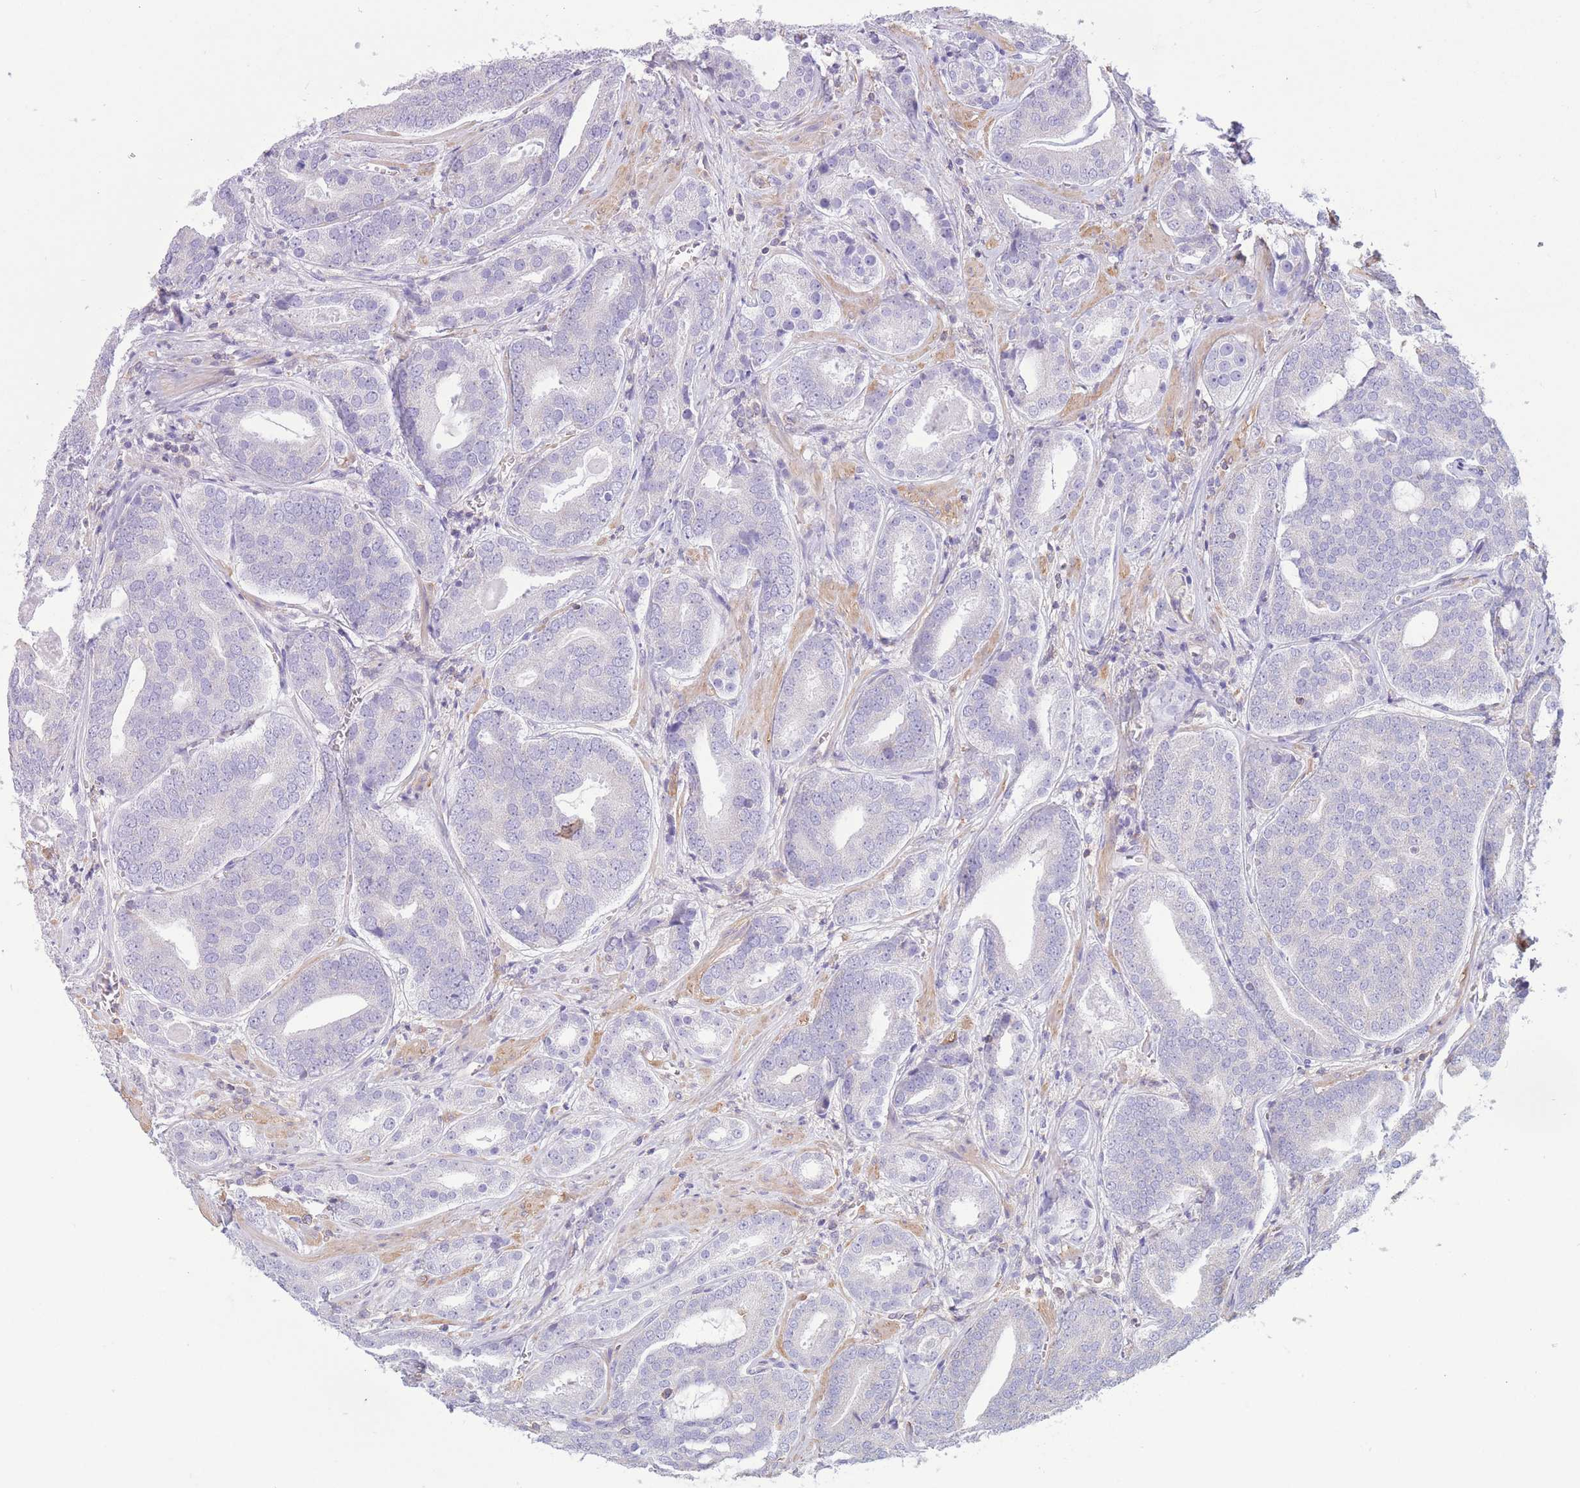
{"staining": {"intensity": "negative", "quantity": "none", "location": "none"}, "tissue": "prostate cancer", "cell_type": "Tumor cells", "image_type": "cancer", "snomed": [{"axis": "morphology", "description": "Adenocarcinoma, High grade"}, {"axis": "topography", "description": "Prostate"}], "caption": "Tumor cells are negative for protein expression in human prostate cancer (high-grade adenocarcinoma). (DAB immunohistochemistry (IHC) with hematoxylin counter stain).", "gene": "PDHA1", "patient": {"sex": "male", "age": 55}}